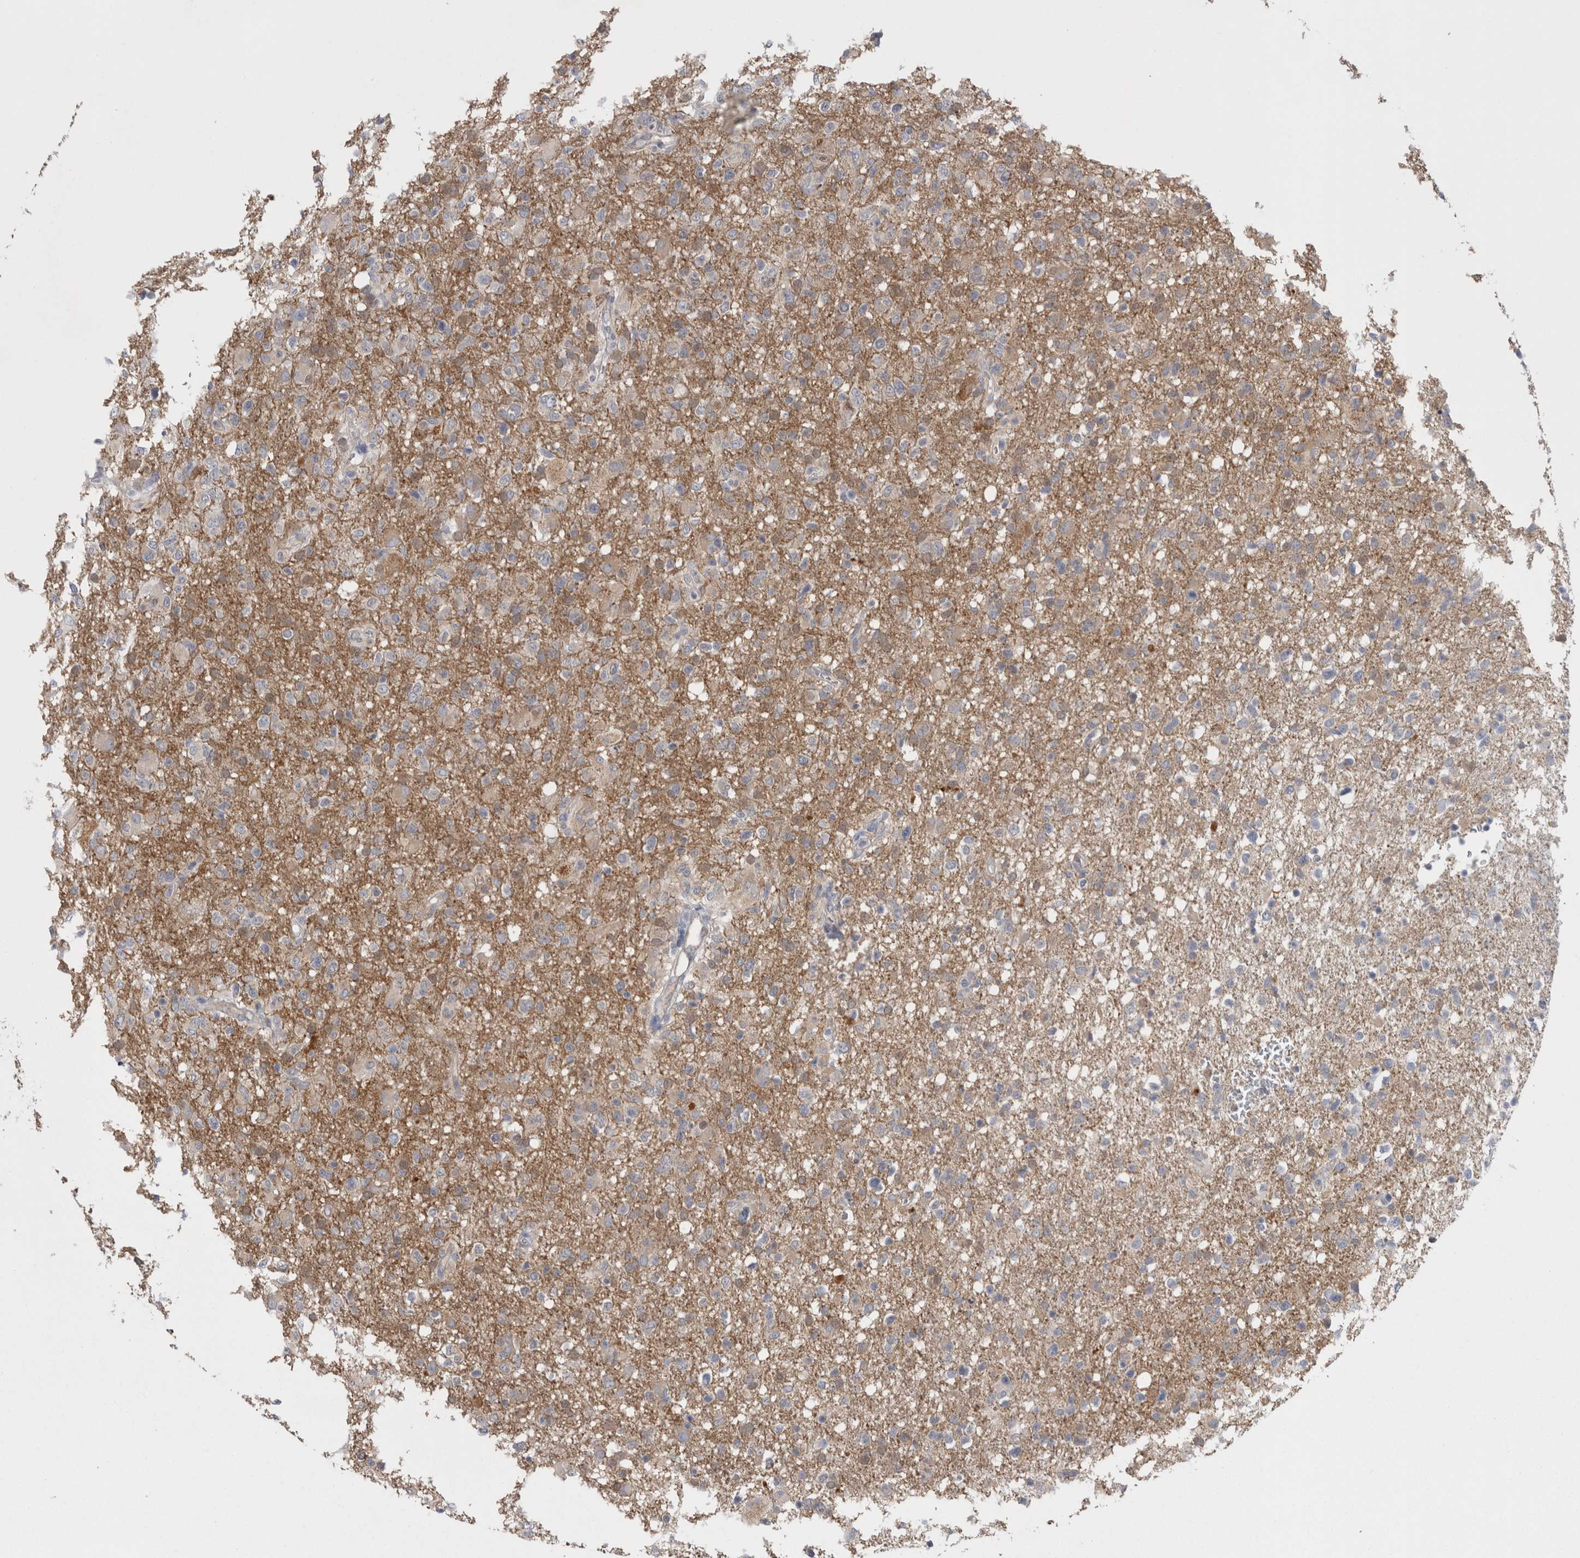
{"staining": {"intensity": "negative", "quantity": "none", "location": "none"}, "tissue": "glioma", "cell_type": "Tumor cells", "image_type": "cancer", "snomed": [{"axis": "morphology", "description": "Glioma, malignant, High grade"}, {"axis": "topography", "description": "Brain"}], "caption": "This is an immunohistochemistry image of high-grade glioma (malignant). There is no positivity in tumor cells.", "gene": "ACOT7", "patient": {"sex": "female", "age": 57}}